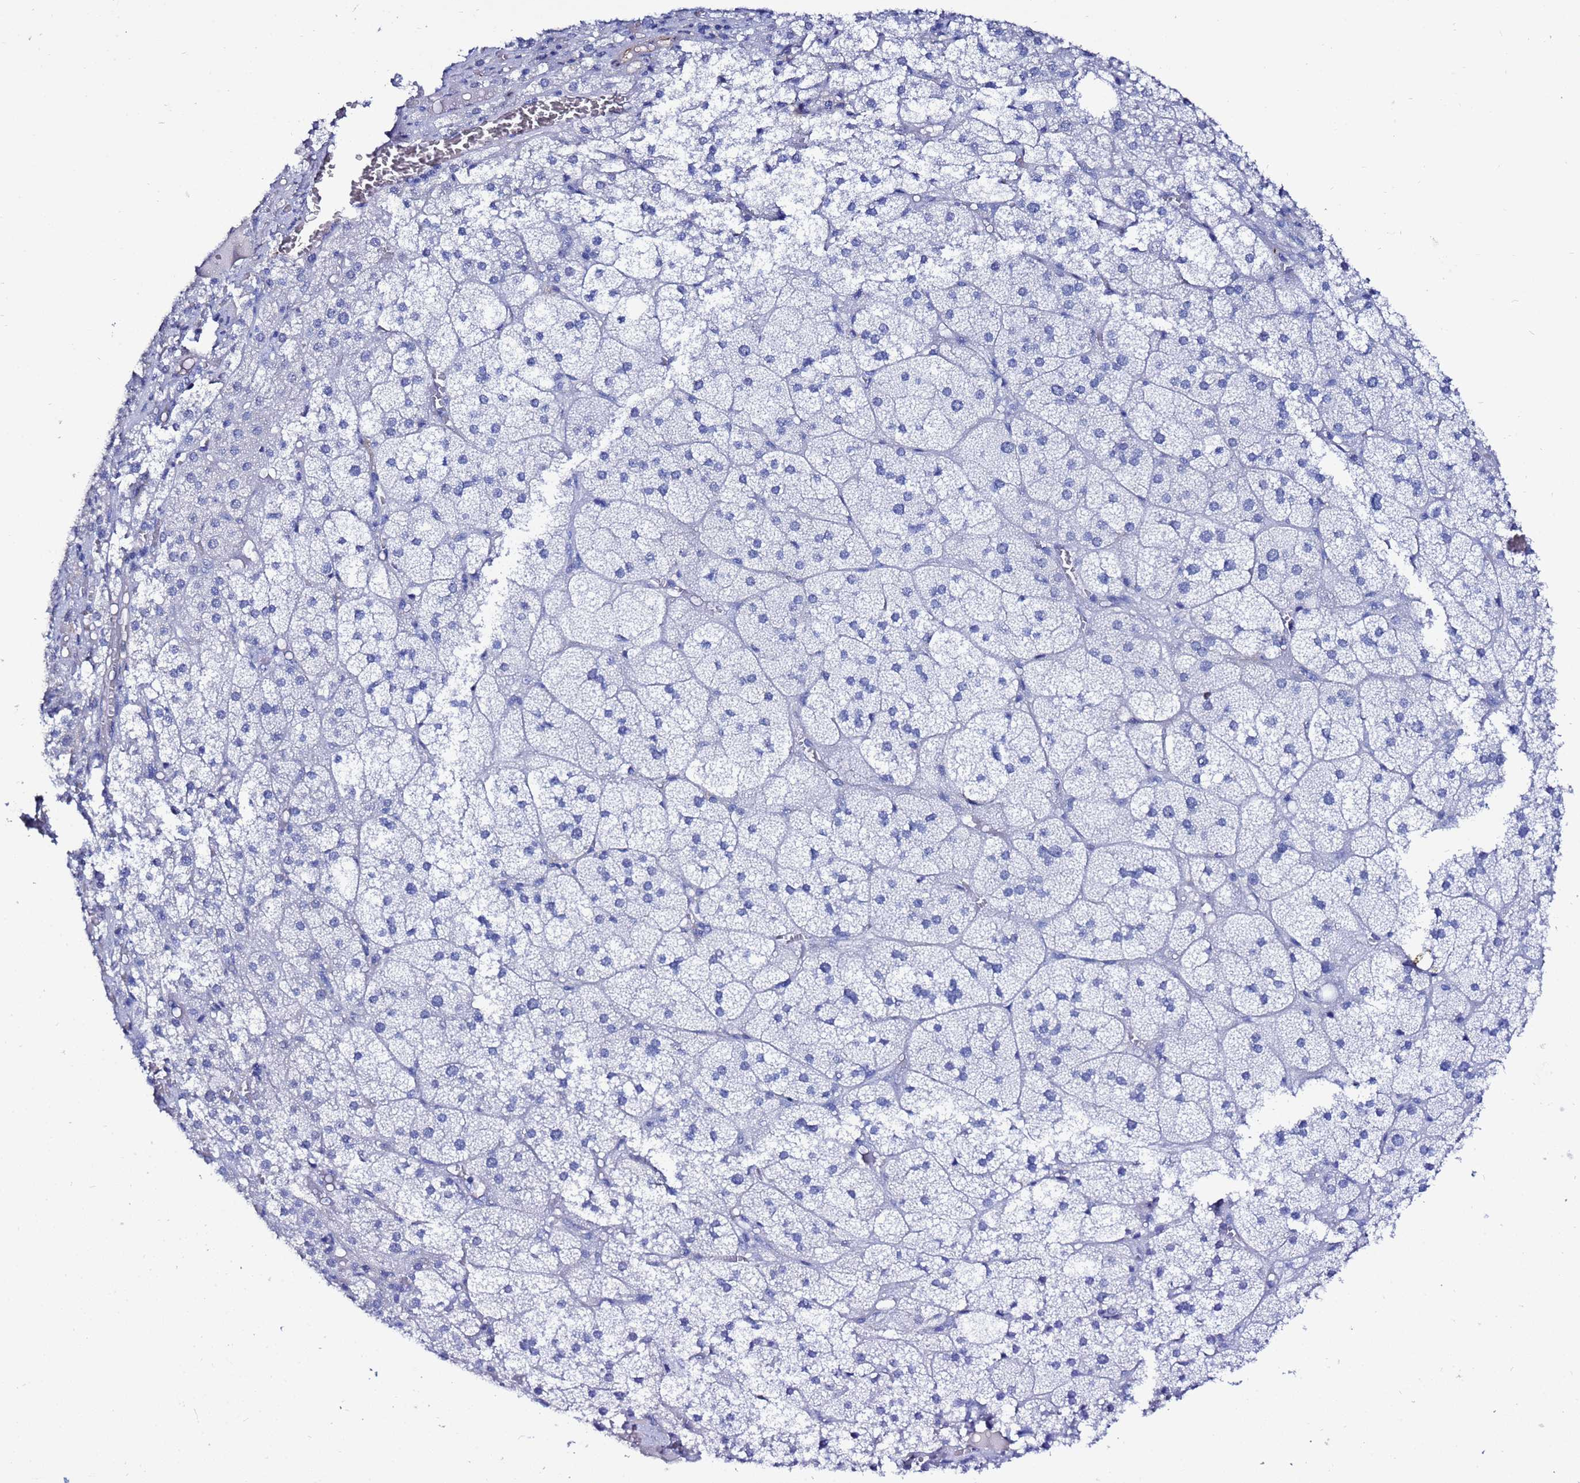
{"staining": {"intensity": "negative", "quantity": "none", "location": "none"}, "tissue": "adrenal gland", "cell_type": "Glandular cells", "image_type": "normal", "snomed": [{"axis": "morphology", "description": "Normal tissue, NOS"}, {"axis": "topography", "description": "Adrenal gland"}], "caption": "Benign adrenal gland was stained to show a protein in brown. There is no significant expression in glandular cells. (DAB (3,3'-diaminobenzidine) IHC visualized using brightfield microscopy, high magnification).", "gene": "DEFB104A", "patient": {"sex": "female", "age": 61}}